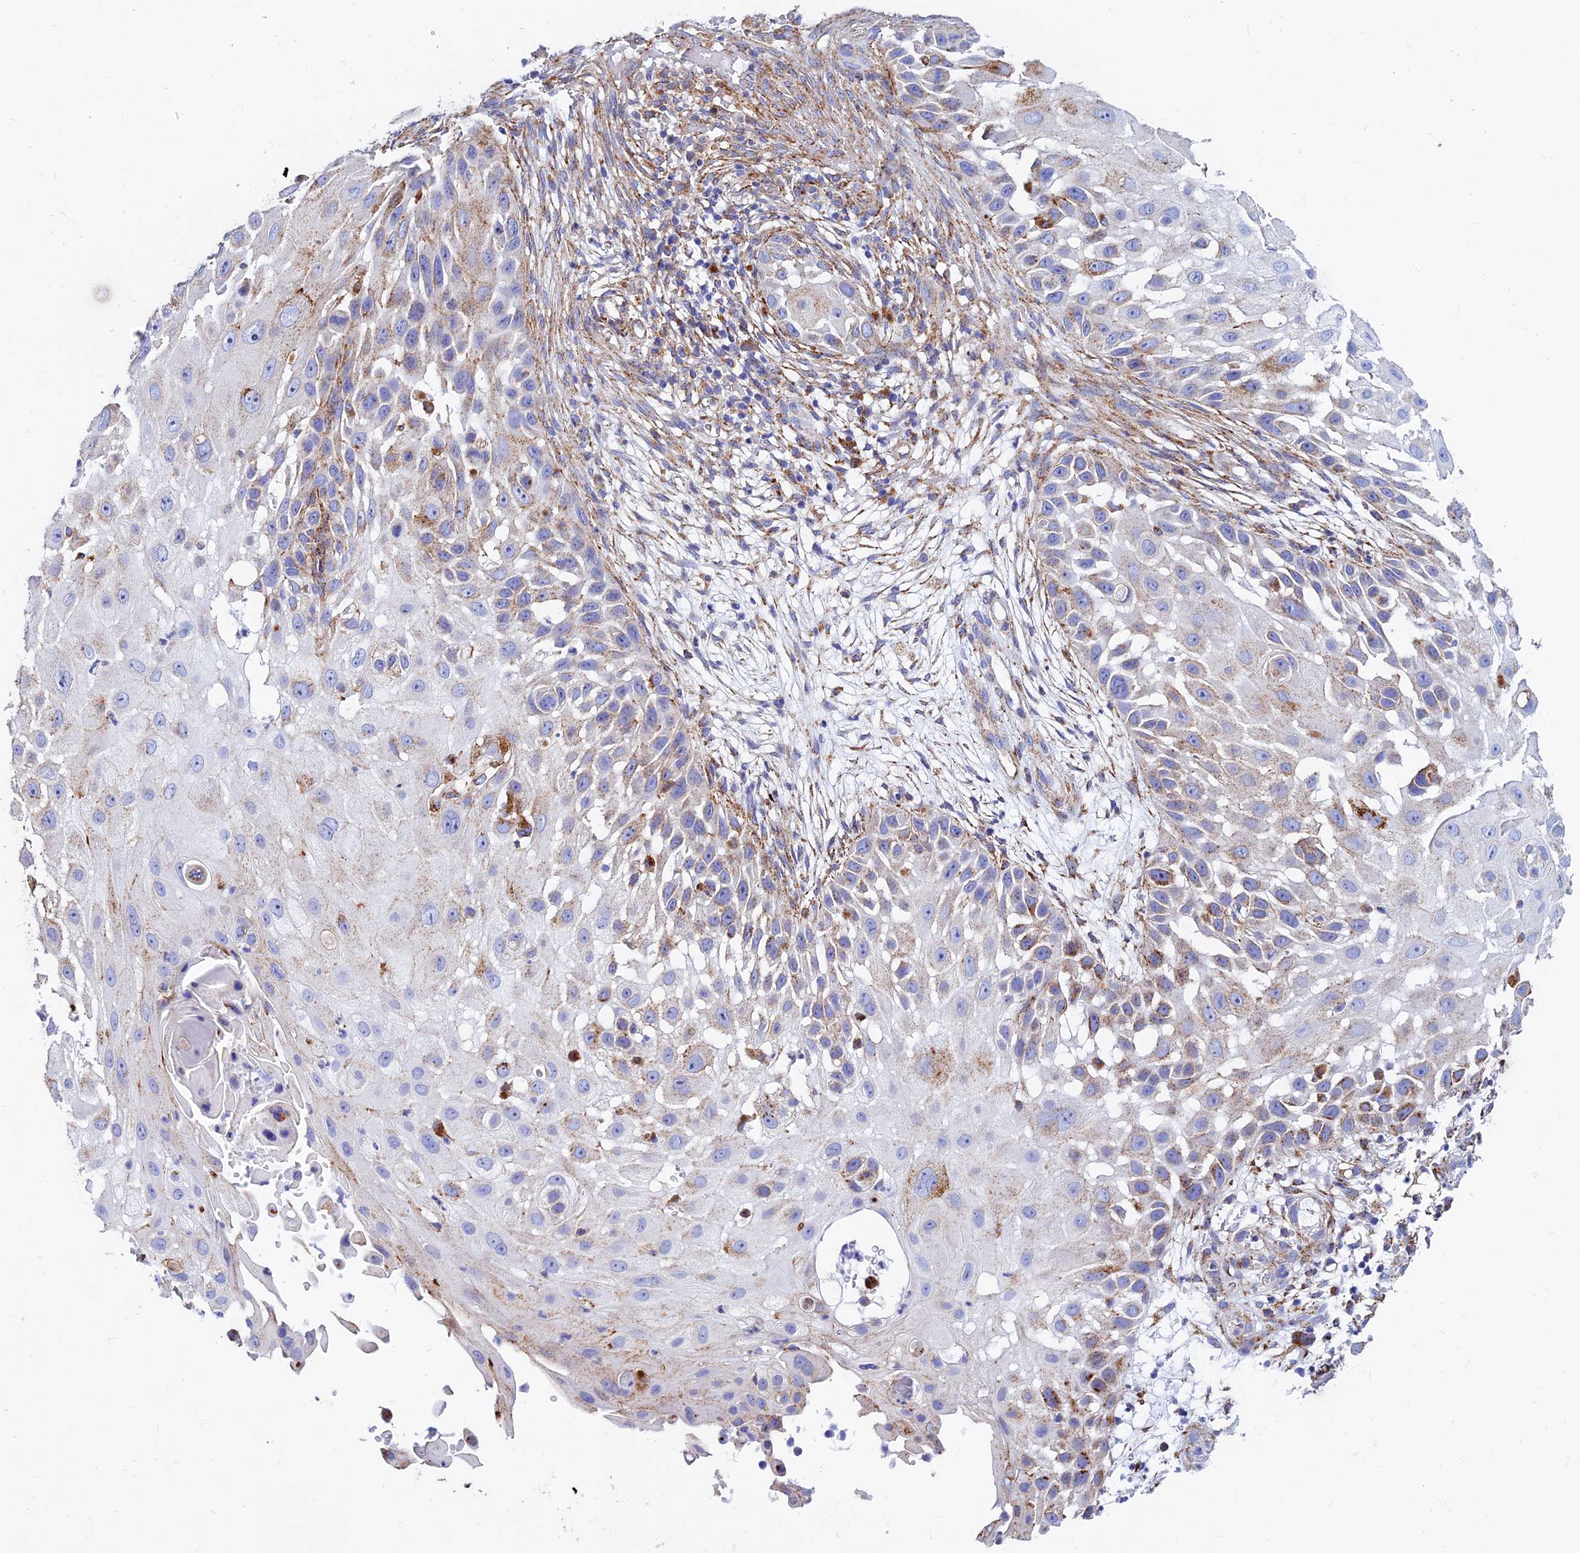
{"staining": {"intensity": "moderate", "quantity": "<25%", "location": "cytoplasmic/membranous"}, "tissue": "skin cancer", "cell_type": "Tumor cells", "image_type": "cancer", "snomed": [{"axis": "morphology", "description": "Squamous cell carcinoma, NOS"}, {"axis": "topography", "description": "Skin"}], "caption": "Skin cancer (squamous cell carcinoma) stained for a protein reveals moderate cytoplasmic/membranous positivity in tumor cells. The staining was performed using DAB (3,3'-diaminobenzidine) to visualize the protein expression in brown, while the nuclei were stained in blue with hematoxylin (Magnification: 20x).", "gene": "SPNS1", "patient": {"sex": "female", "age": 44}}